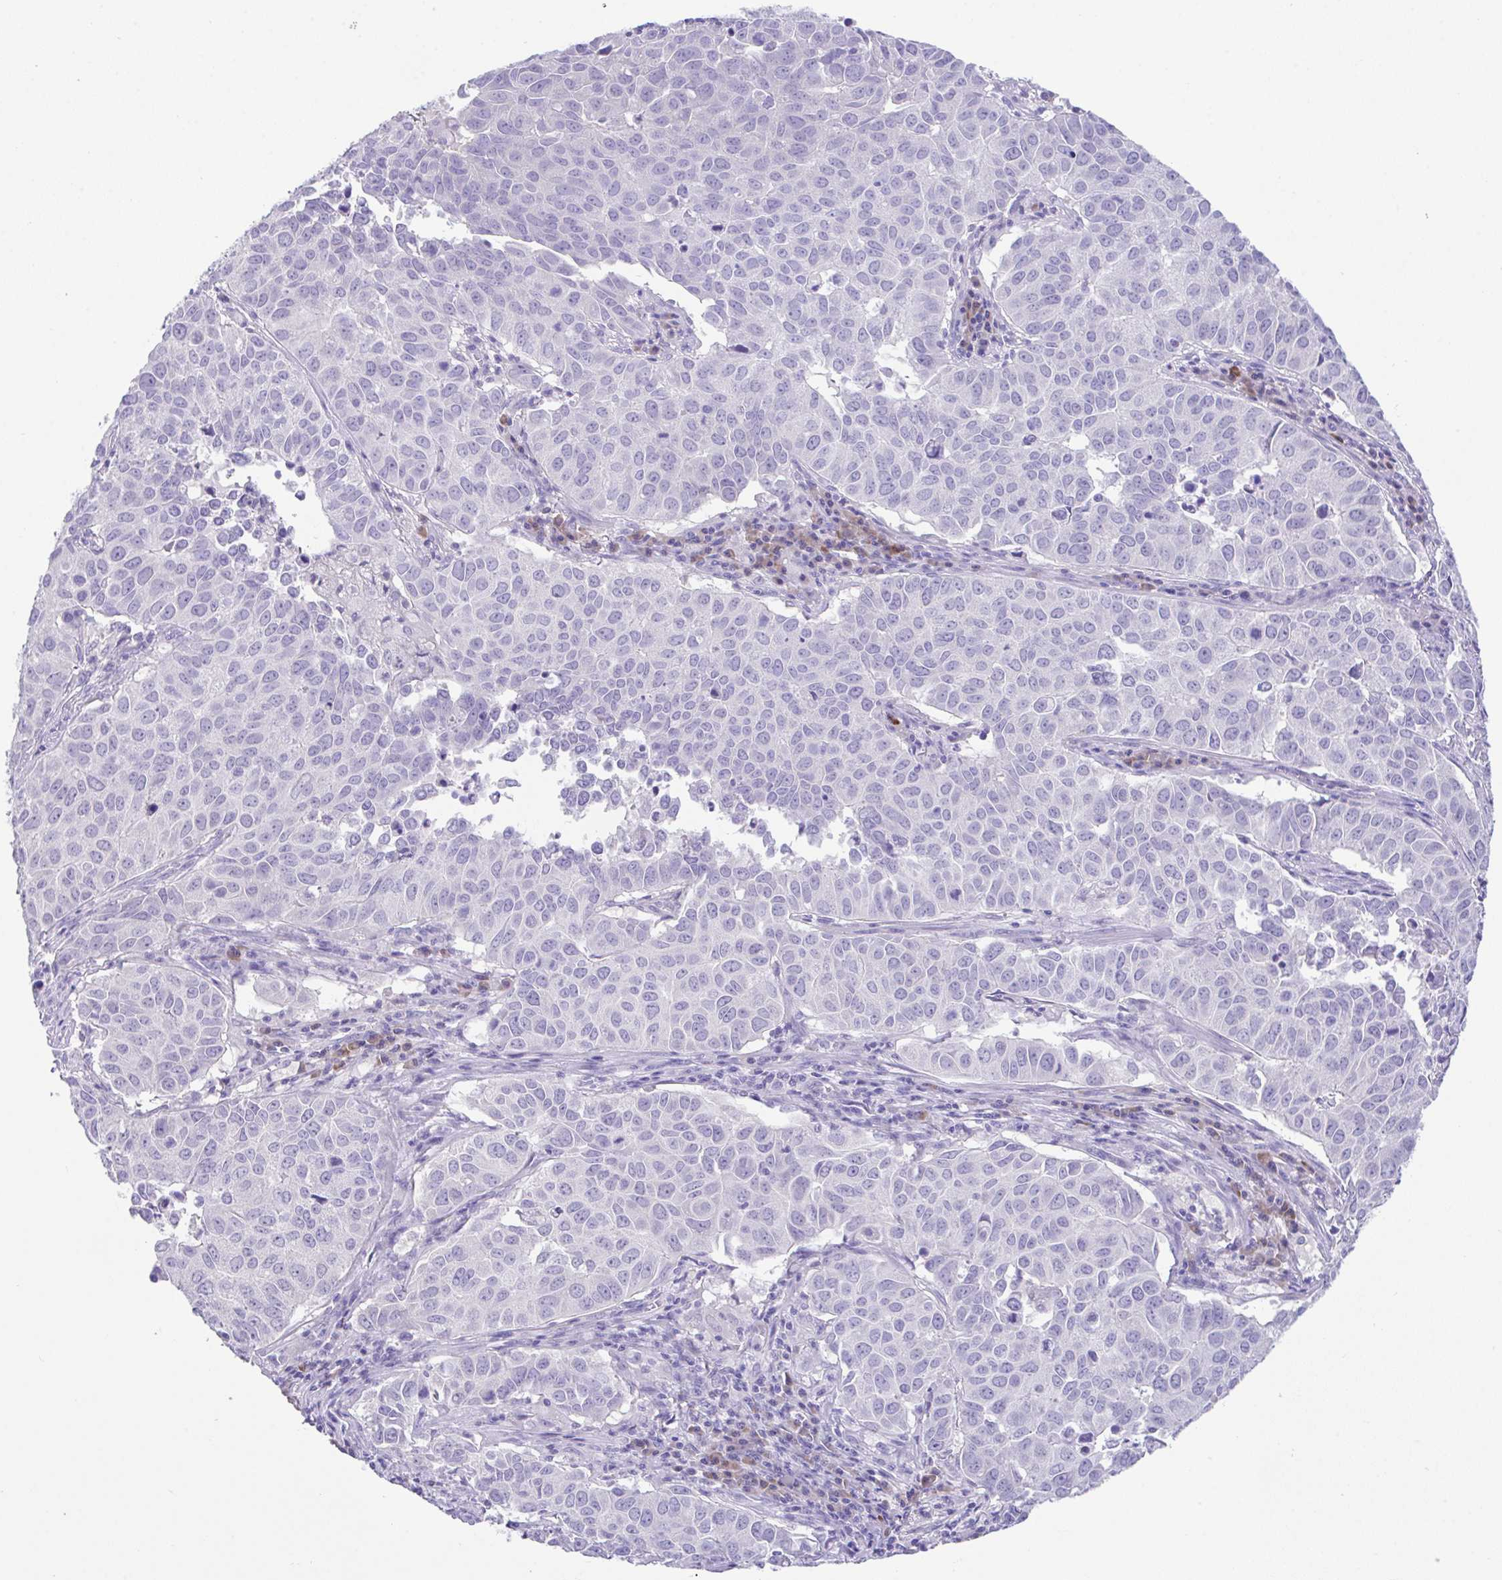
{"staining": {"intensity": "negative", "quantity": "none", "location": "none"}, "tissue": "lung cancer", "cell_type": "Tumor cells", "image_type": "cancer", "snomed": [{"axis": "morphology", "description": "Adenocarcinoma, NOS"}, {"axis": "topography", "description": "Lung"}], "caption": "High power microscopy histopathology image of an immunohistochemistry (IHC) micrograph of lung adenocarcinoma, revealing no significant expression in tumor cells. (DAB (3,3'-diaminobenzidine) IHC visualized using brightfield microscopy, high magnification).", "gene": "HACD4", "patient": {"sex": "female", "age": 50}}